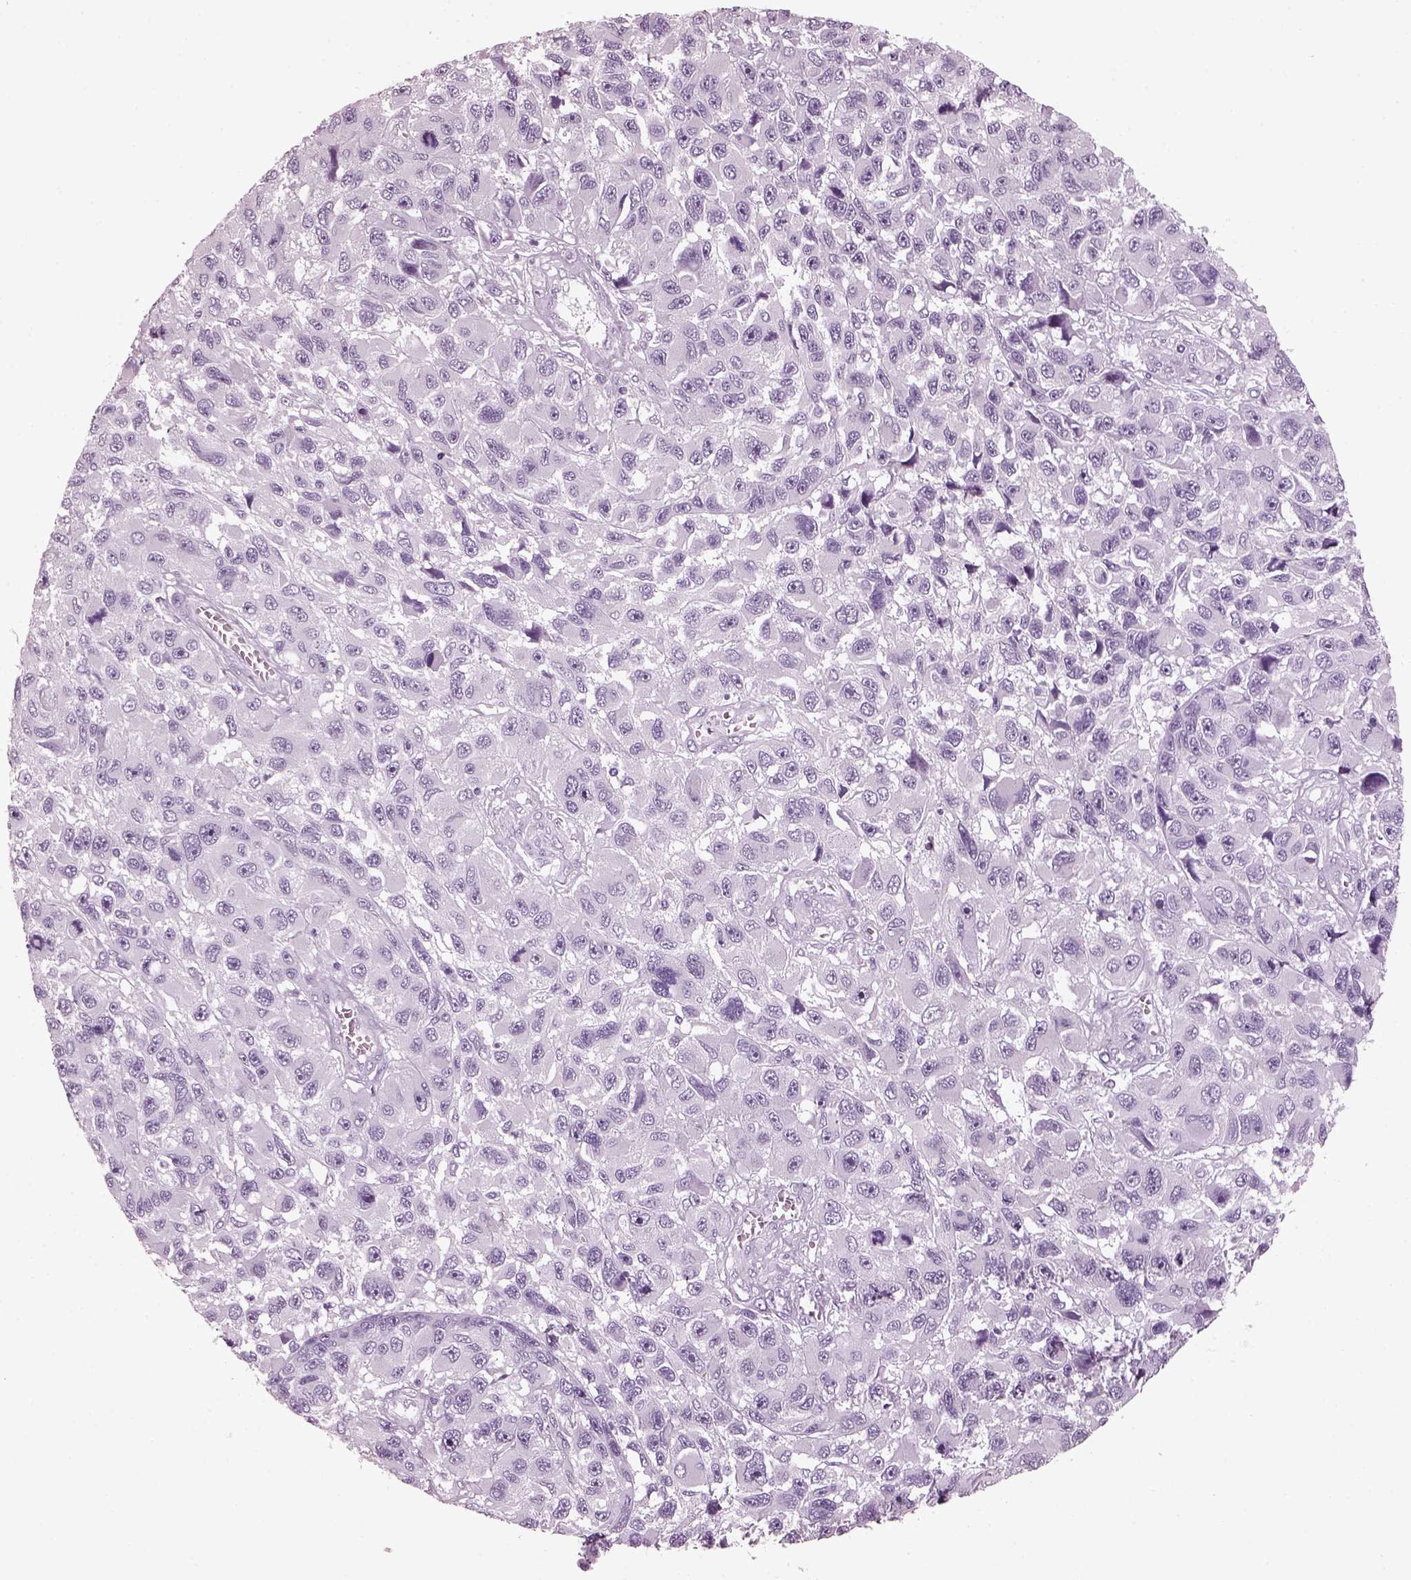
{"staining": {"intensity": "negative", "quantity": "none", "location": "none"}, "tissue": "melanoma", "cell_type": "Tumor cells", "image_type": "cancer", "snomed": [{"axis": "morphology", "description": "Malignant melanoma, NOS"}, {"axis": "topography", "description": "Skin"}], "caption": "Micrograph shows no significant protein staining in tumor cells of melanoma. (Stains: DAB immunohistochemistry with hematoxylin counter stain, Microscopy: brightfield microscopy at high magnification).", "gene": "PDC", "patient": {"sex": "male", "age": 53}}